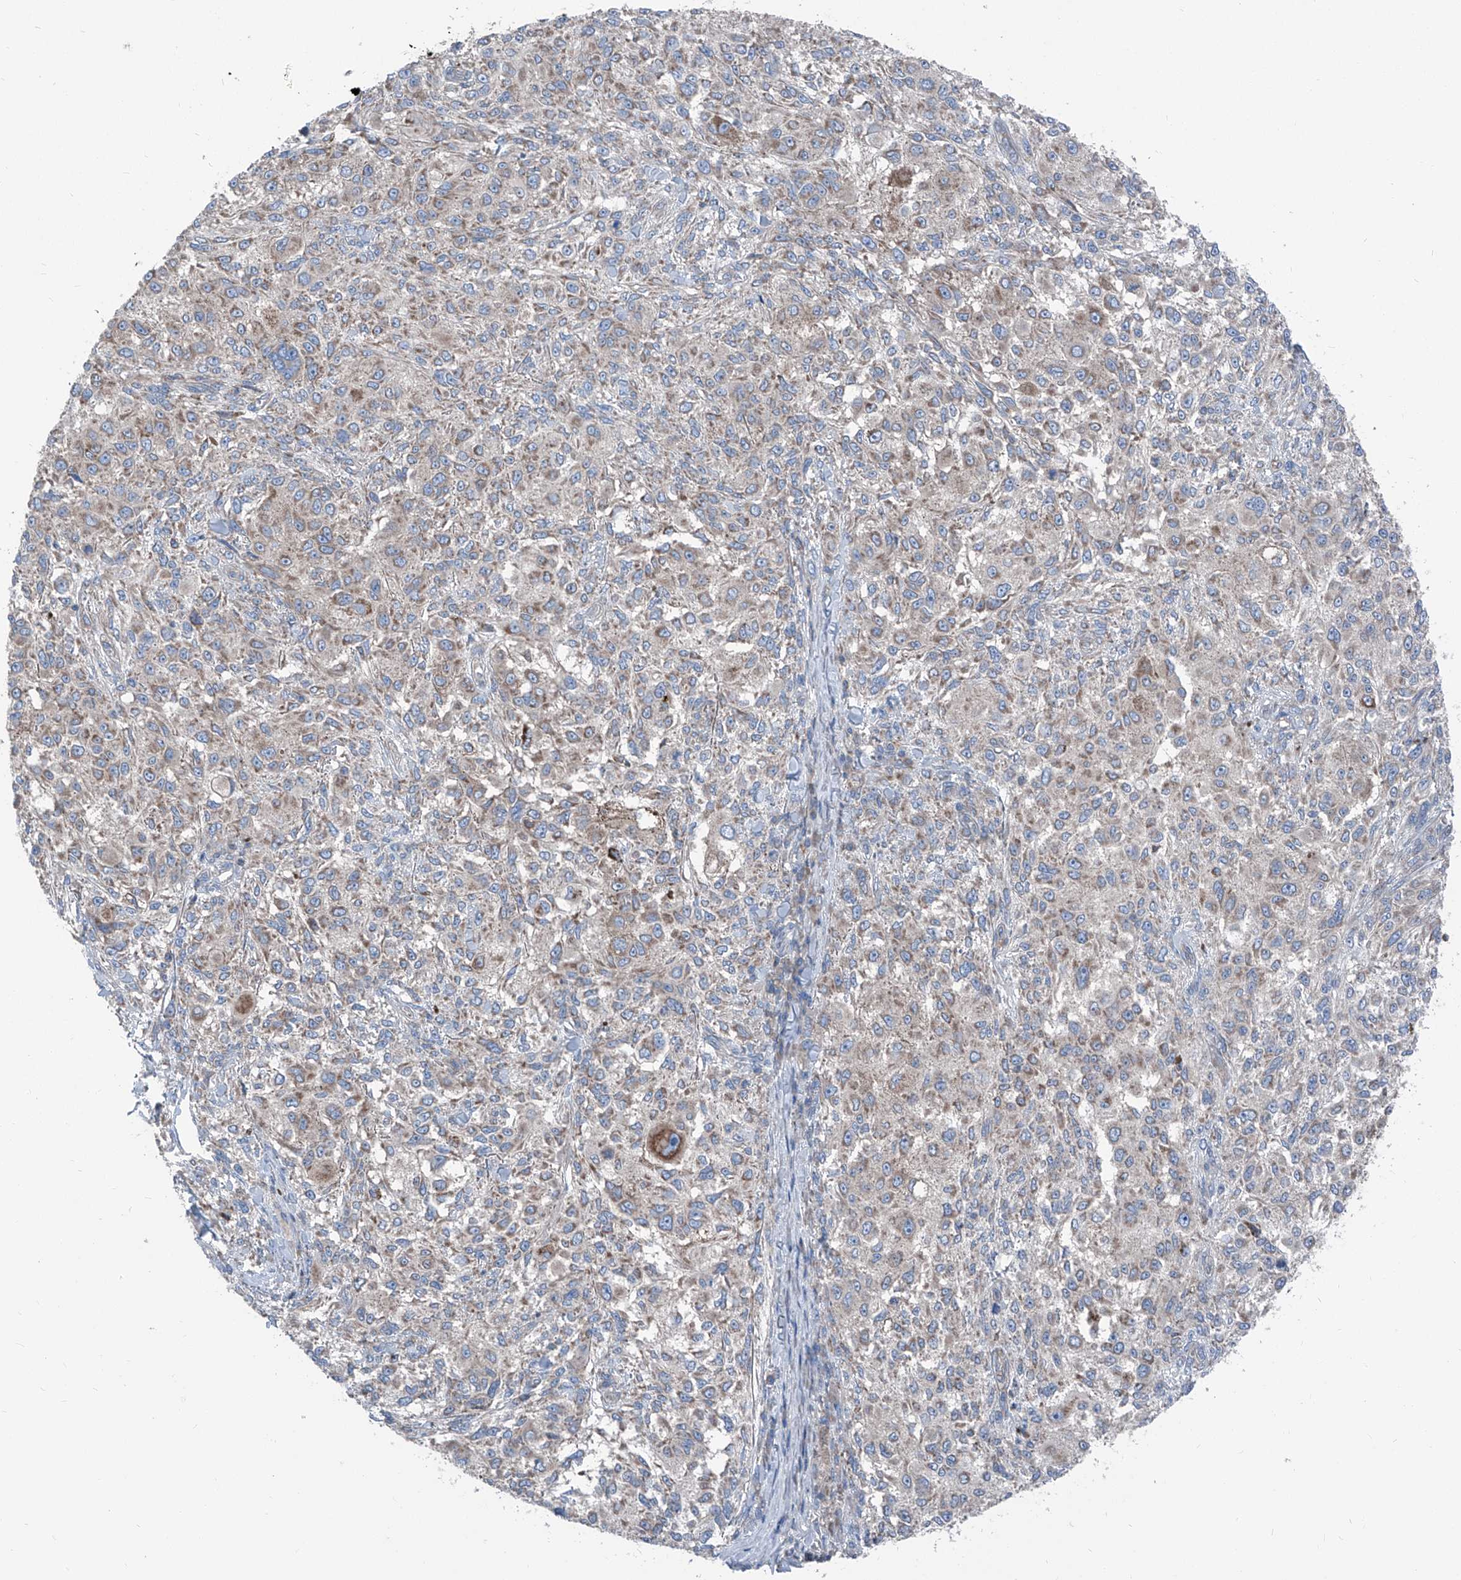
{"staining": {"intensity": "weak", "quantity": "<25%", "location": "cytoplasmic/membranous"}, "tissue": "melanoma", "cell_type": "Tumor cells", "image_type": "cancer", "snomed": [{"axis": "morphology", "description": "Necrosis, NOS"}, {"axis": "morphology", "description": "Malignant melanoma, NOS"}, {"axis": "topography", "description": "Skin"}], "caption": "The histopathology image shows no staining of tumor cells in melanoma.", "gene": "GPAT3", "patient": {"sex": "female", "age": 87}}